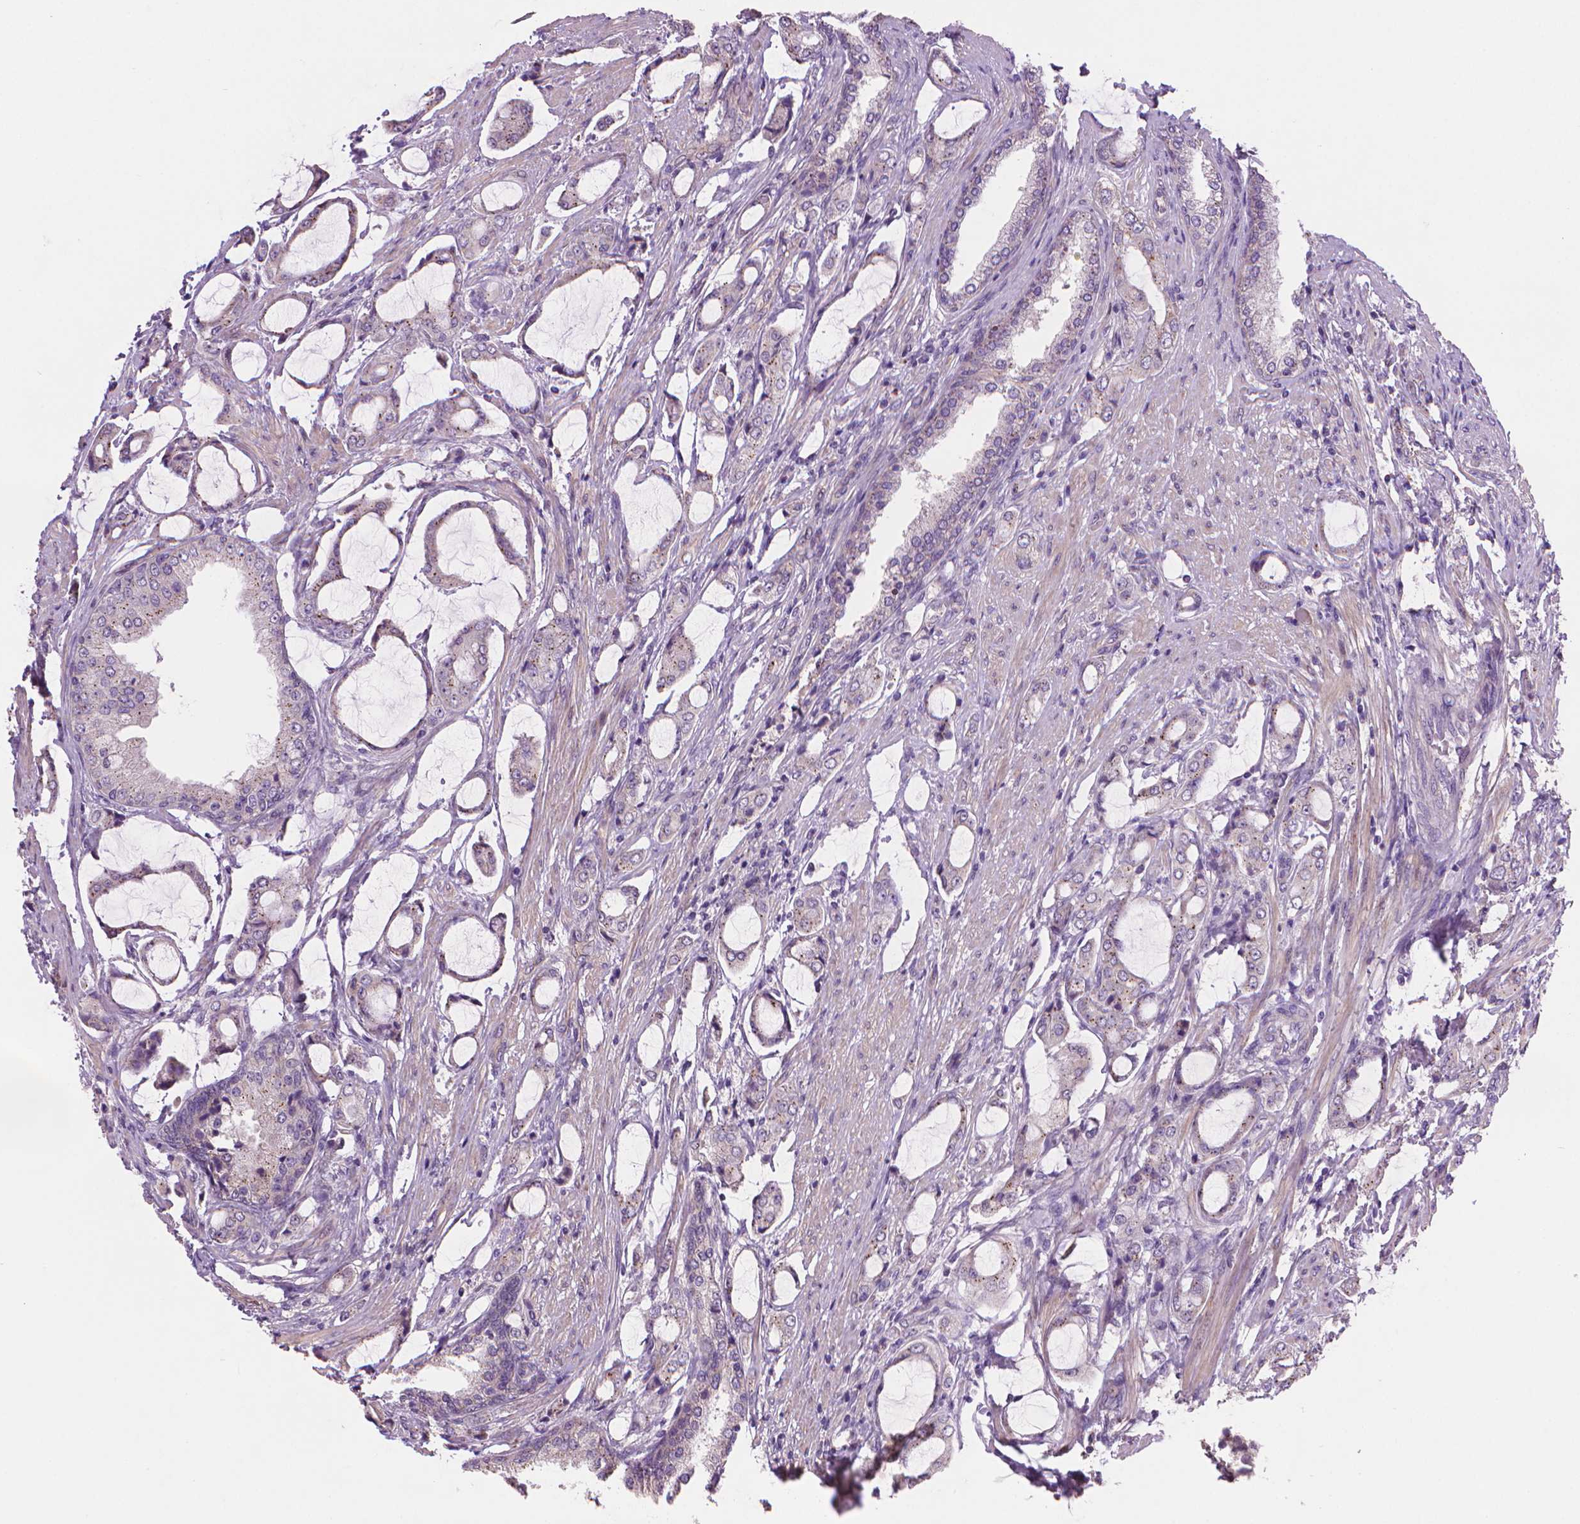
{"staining": {"intensity": "negative", "quantity": "none", "location": "none"}, "tissue": "prostate cancer", "cell_type": "Tumor cells", "image_type": "cancer", "snomed": [{"axis": "morphology", "description": "Adenocarcinoma, NOS"}, {"axis": "topography", "description": "Prostate"}], "caption": "IHC micrograph of neoplastic tissue: human prostate cancer stained with DAB (3,3'-diaminobenzidine) shows no significant protein positivity in tumor cells.", "gene": "AMMECR1", "patient": {"sex": "male", "age": 63}}